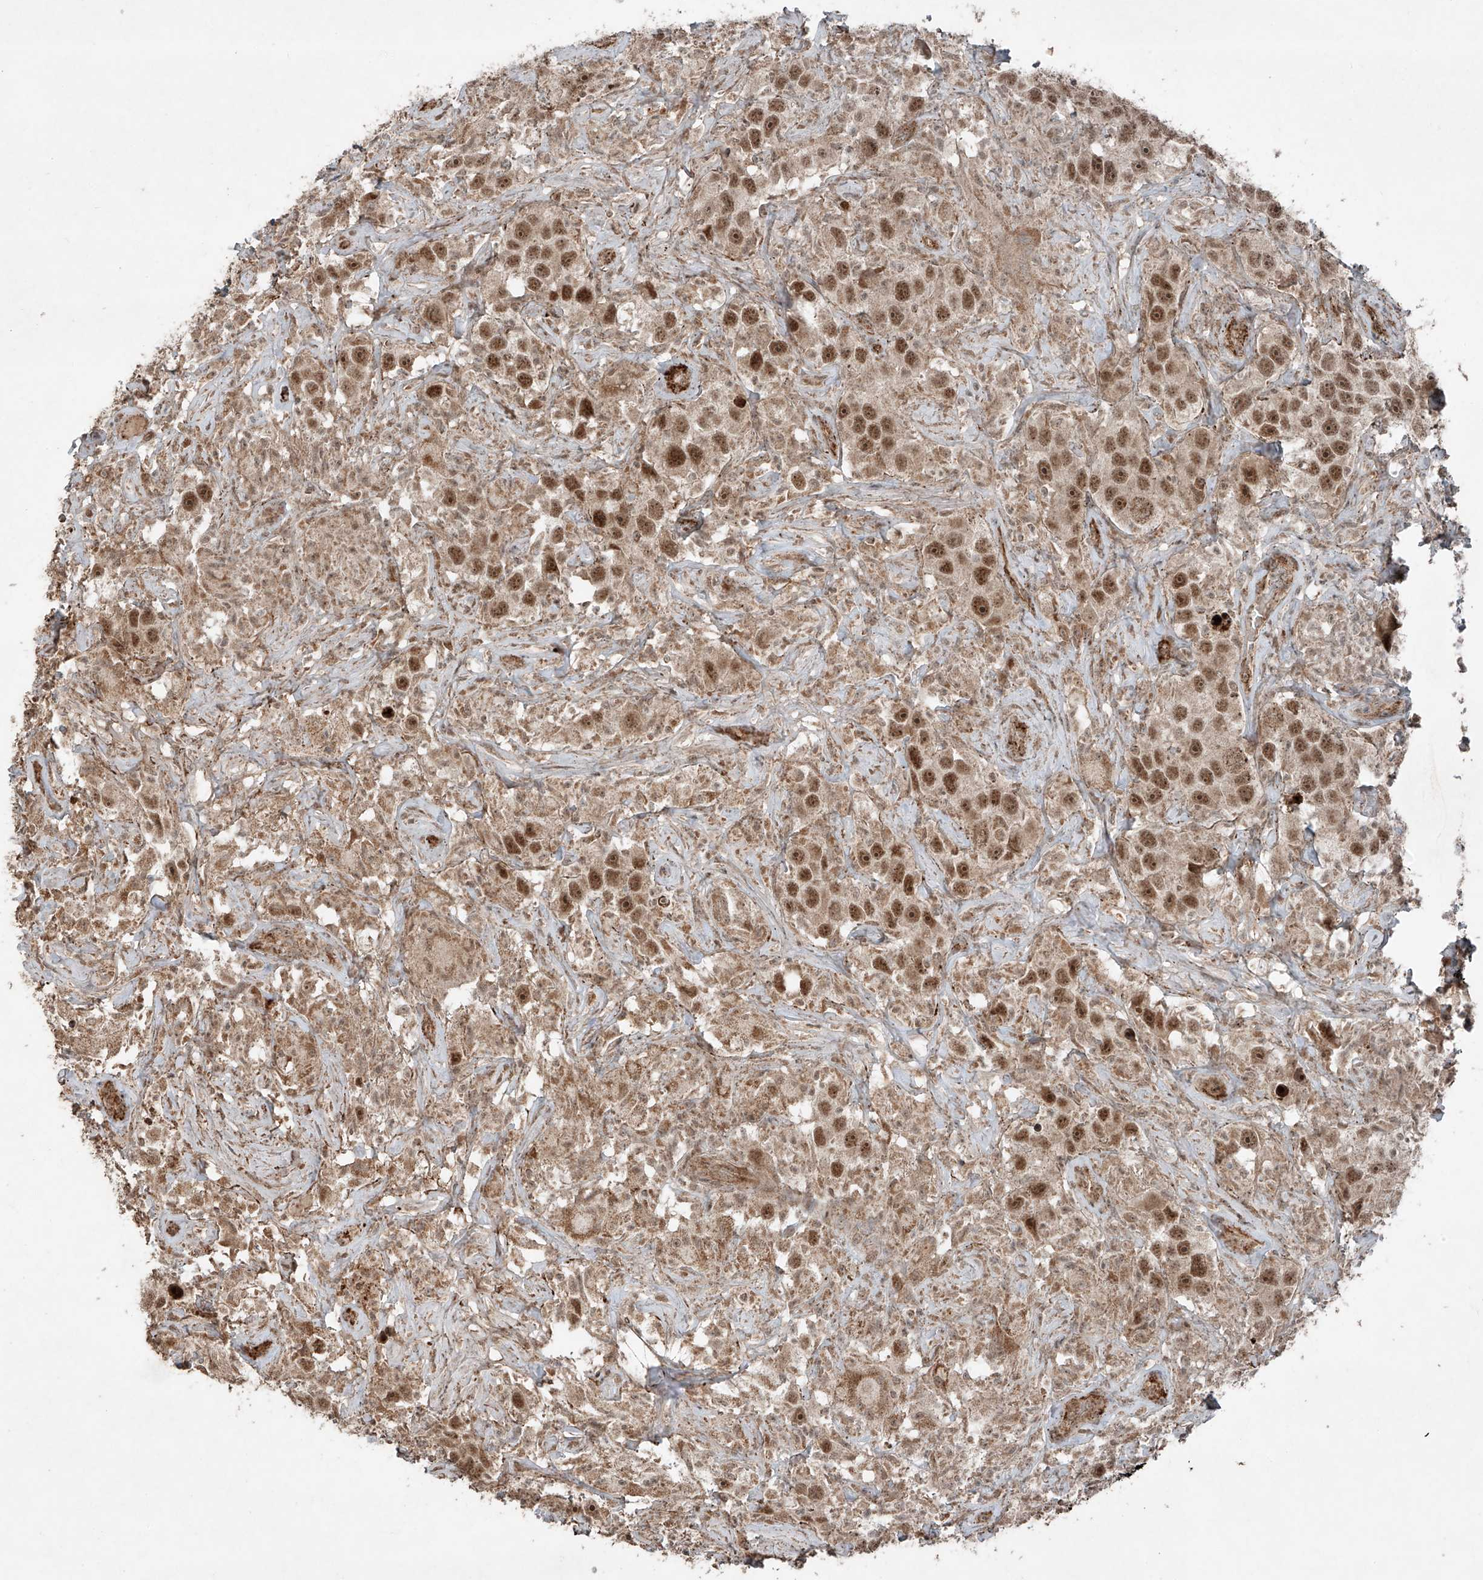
{"staining": {"intensity": "moderate", "quantity": ">75%", "location": "cytoplasmic/membranous,nuclear"}, "tissue": "testis cancer", "cell_type": "Tumor cells", "image_type": "cancer", "snomed": [{"axis": "morphology", "description": "Seminoma, NOS"}, {"axis": "topography", "description": "Testis"}], "caption": "Testis cancer stained with a brown dye exhibits moderate cytoplasmic/membranous and nuclear positive expression in about >75% of tumor cells.", "gene": "ZNF620", "patient": {"sex": "male", "age": 49}}